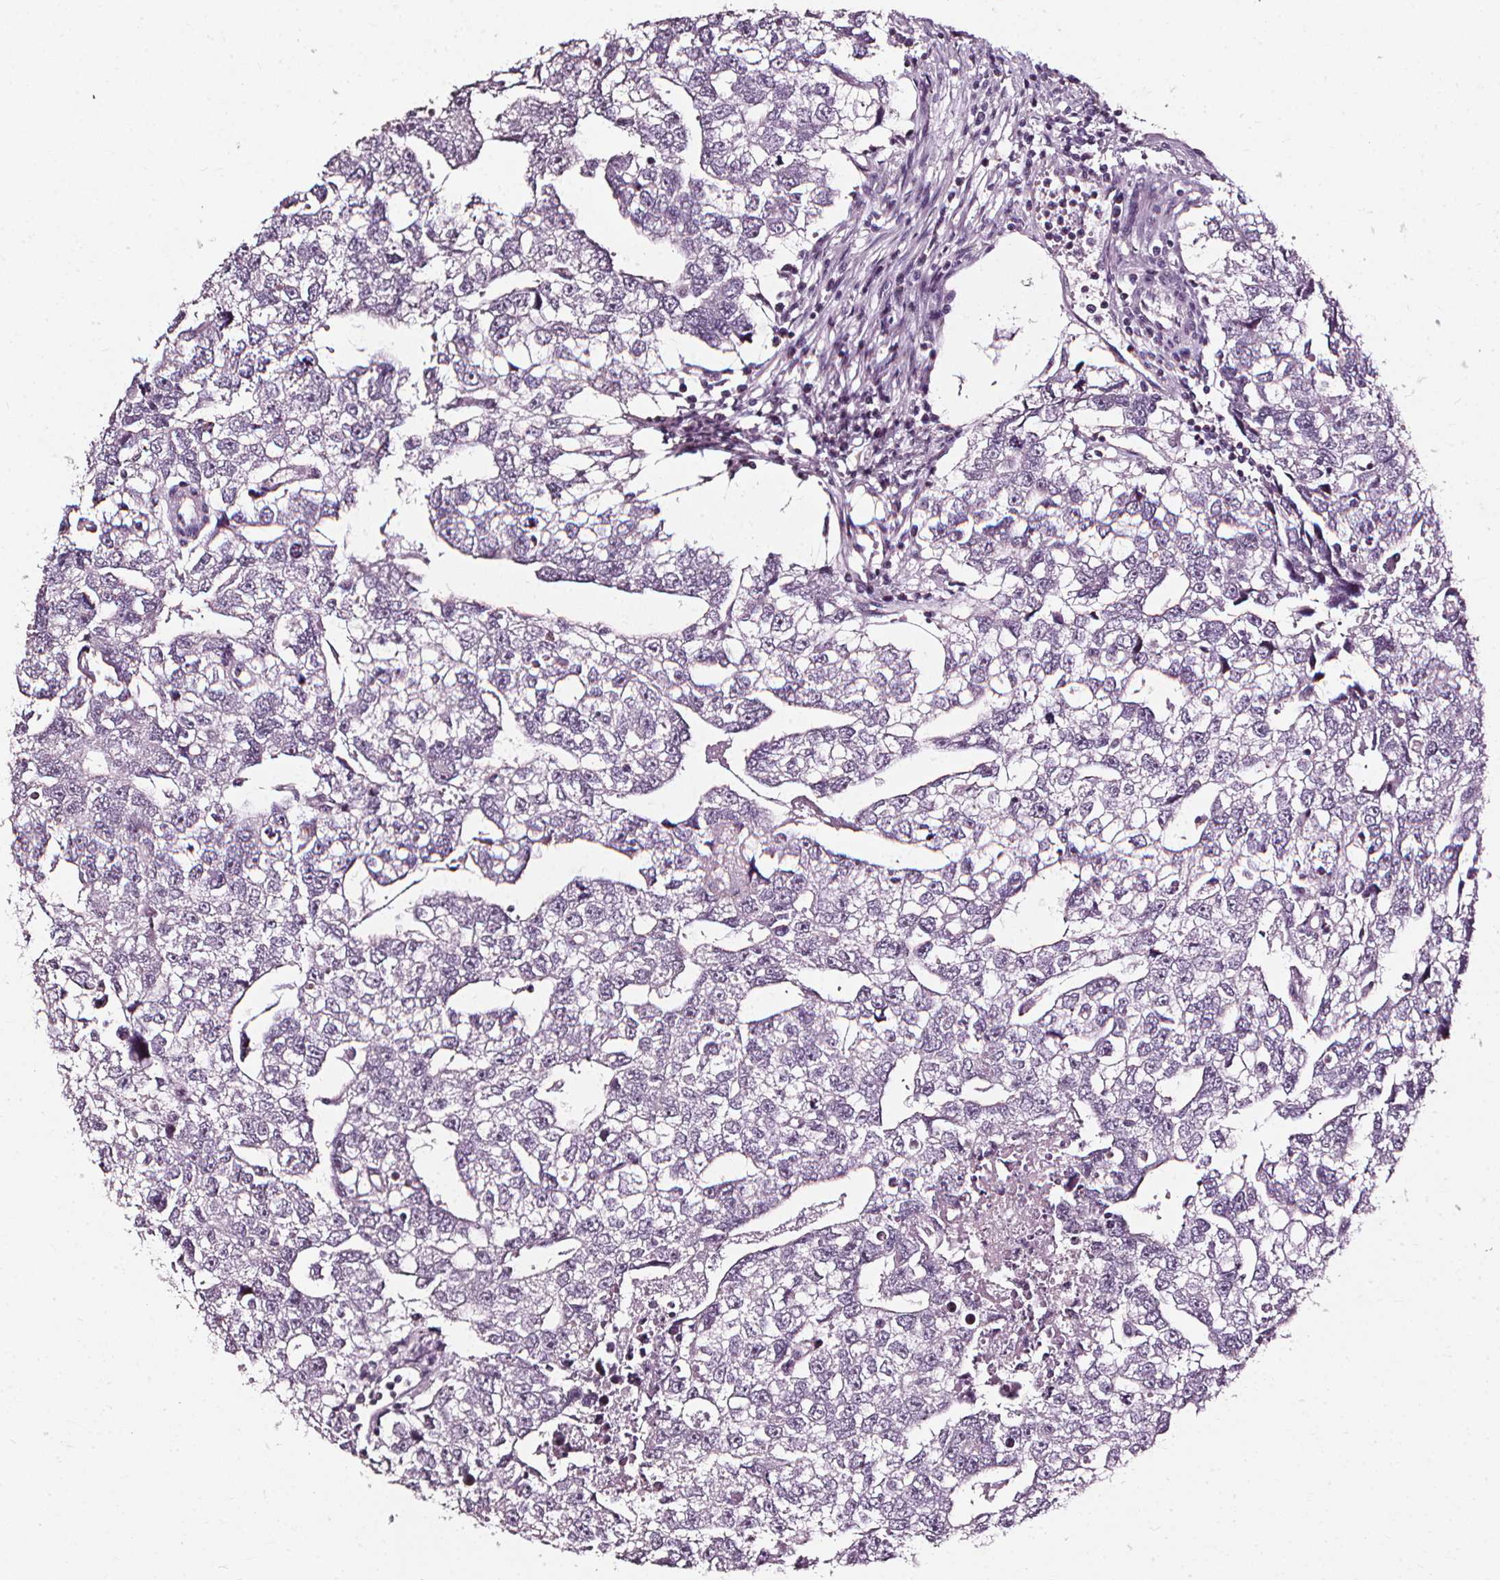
{"staining": {"intensity": "negative", "quantity": "none", "location": "none"}, "tissue": "testis cancer", "cell_type": "Tumor cells", "image_type": "cancer", "snomed": [{"axis": "morphology", "description": "Carcinoma, Embryonal, NOS"}, {"axis": "morphology", "description": "Teratoma, malignant, NOS"}, {"axis": "topography", "description": "Testis"}], "caption": "Immunohistochemistry photomicrograph of human testis cancer (embryonal carcinoma) stained for a protein (brown), which exhibits no positivity in tumor cells.", "gene": "DEFA5", "patient": {"sex": "male", "age": 44}}